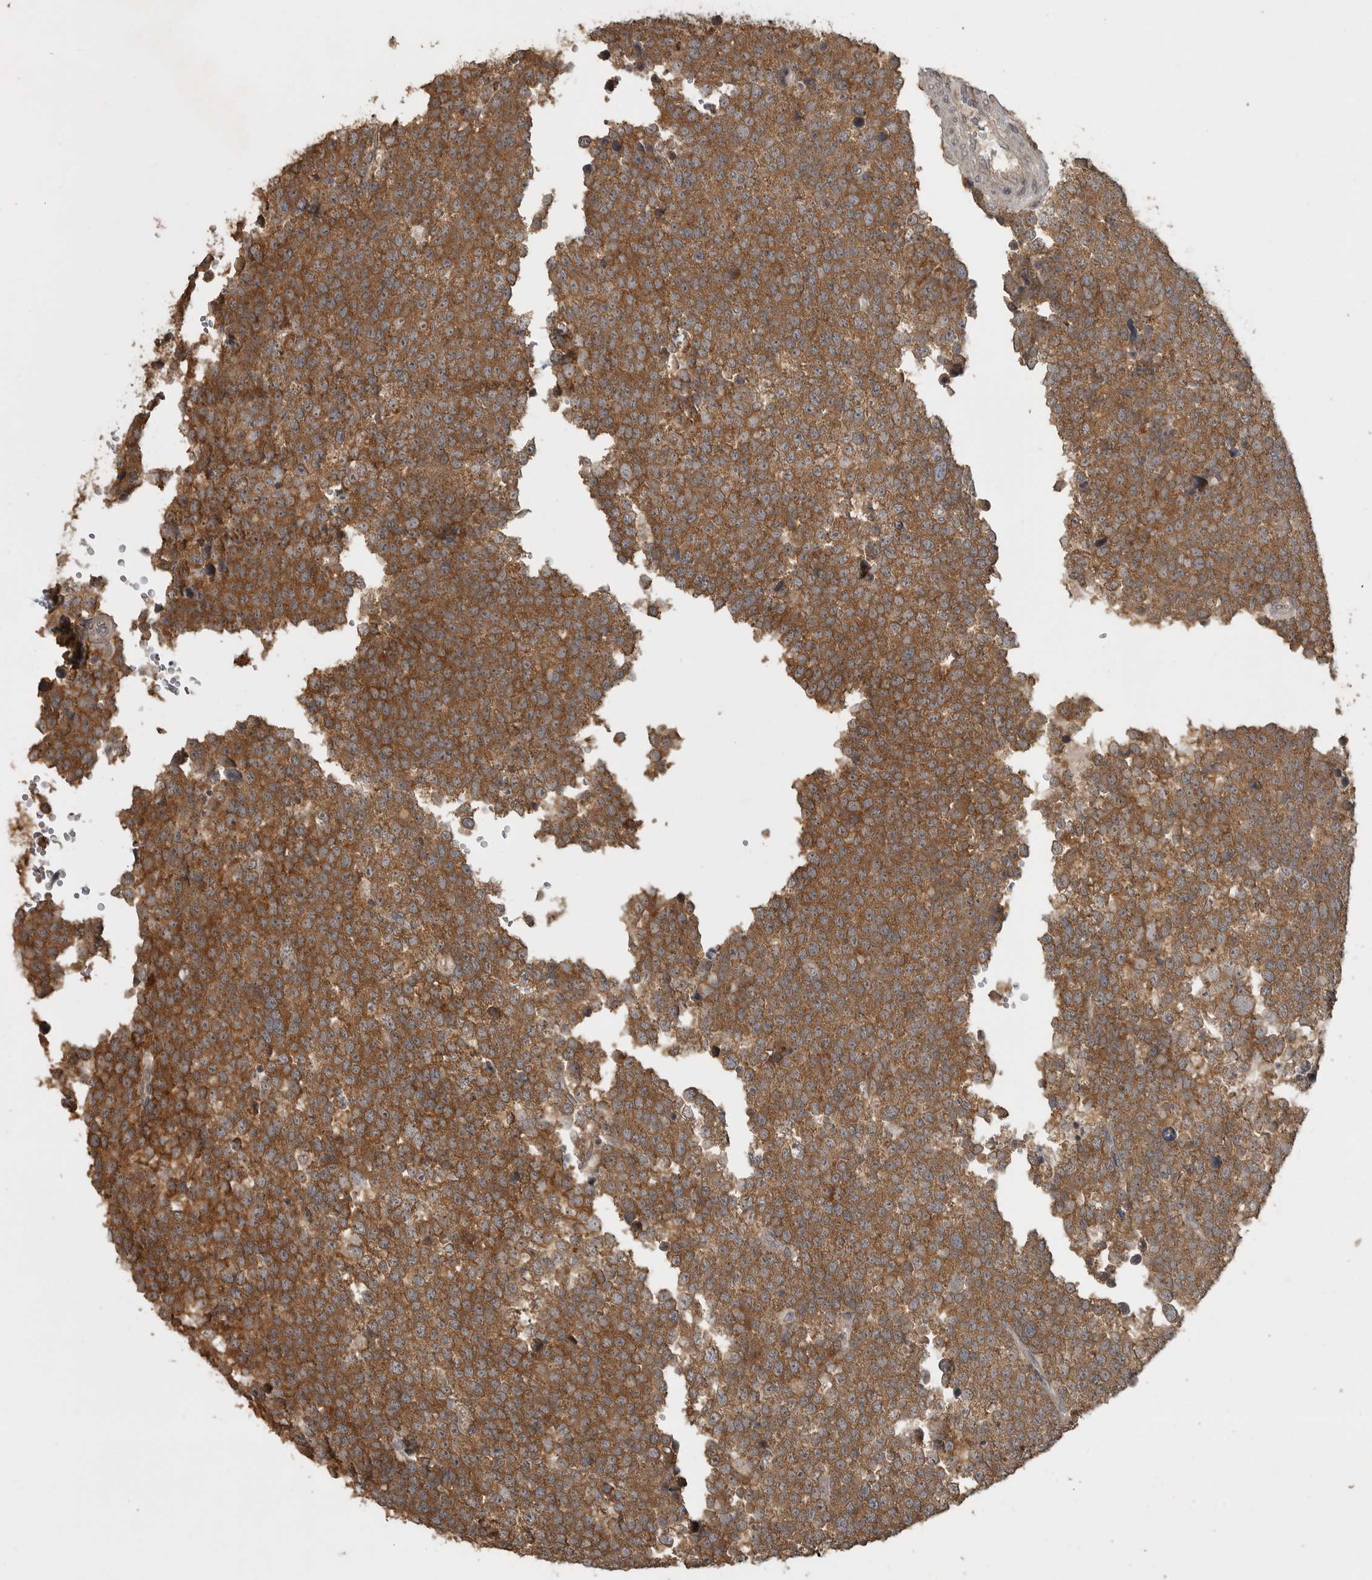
{"staining": {"intensity": "strong", "quantity": ">75%", "location": "cytoplasmic/membranous"}, "tissue": "testis cancer", "cell_type": "Tumor cells", "image_type": "cancer", "snomed": [{"axis": "morphology", "description": "Seminoma, NOS"}, {"axis": "topography", "description": "Testis"}], "caption": "Brown immunohistochemical staining in testis seminoma reveals strong cytoplasmic/membranous staining in approximately >75% of tumor cells.", "gene": "LLGL1", "patient": {"sex": "male", "age": 71}}